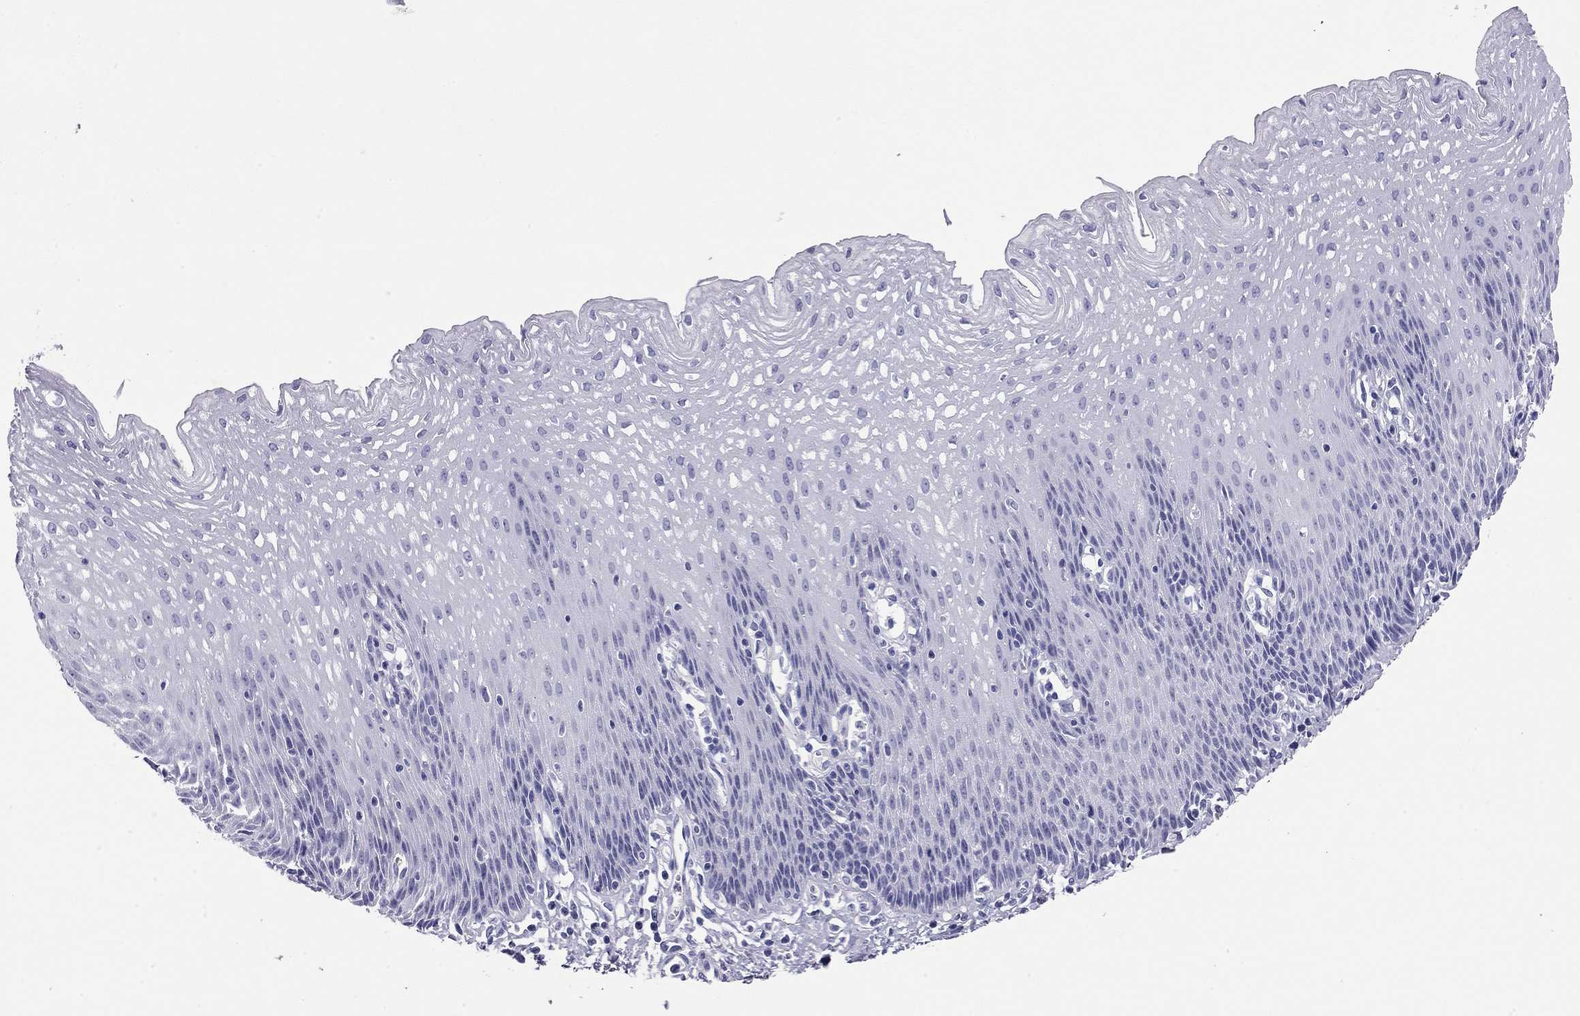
{"staining": {"intensity": "negative", "quantity": "none", "location": "none"}, "tissue": "esophagus", "cell_type": "Squamous epithelial cells", "image_type": "normal", "snomed": [{"axis": "morphology", "description": "Normal tissue, NOS"}, {"axis": "topography", "description": "Esophagus"}], "caption": "The histopathology image demonstrates no staining of squamous epithelial cells in benign esophagus.", "gene": "ODF4", "patient": {"sex": "female", "age": 64}}